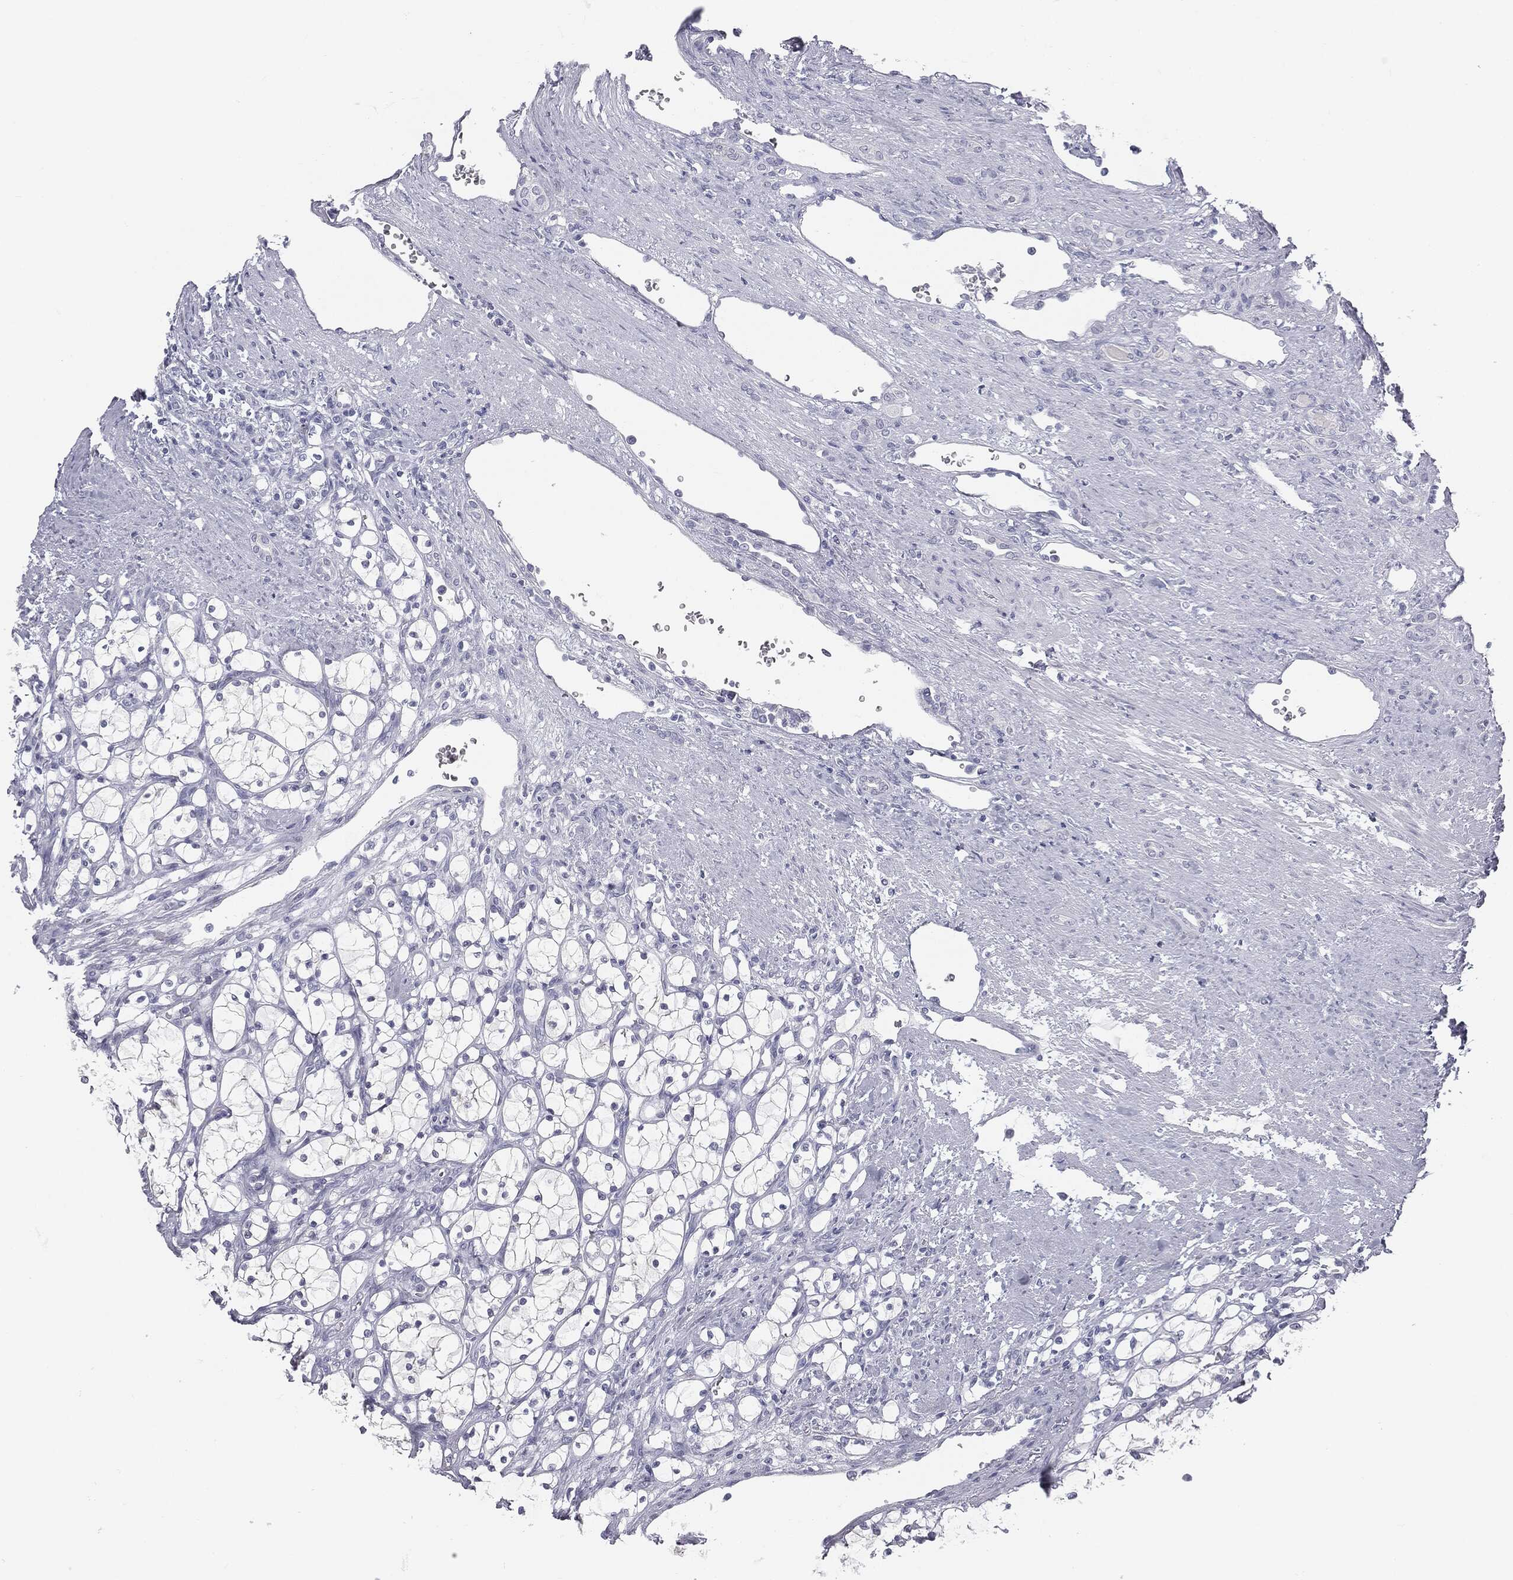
{"staining": {"intensity": "negative", "quantity": "none", "location": "none"}, "tissue": "renal cancer", "cell_type": "Tumor cells", "image_type": "cancer", "snomed": [{"axis": "morphology", "description": "Adenocarcinoma, NOS"}, {"axis": "topography", "description": "Kidney"}], "caption": "Tumor cells show no significant protein expression in renal cancer (adenocarcinoma).", "gene": "MUC5AC", "patient": {"sex": "female", "age": 69}}